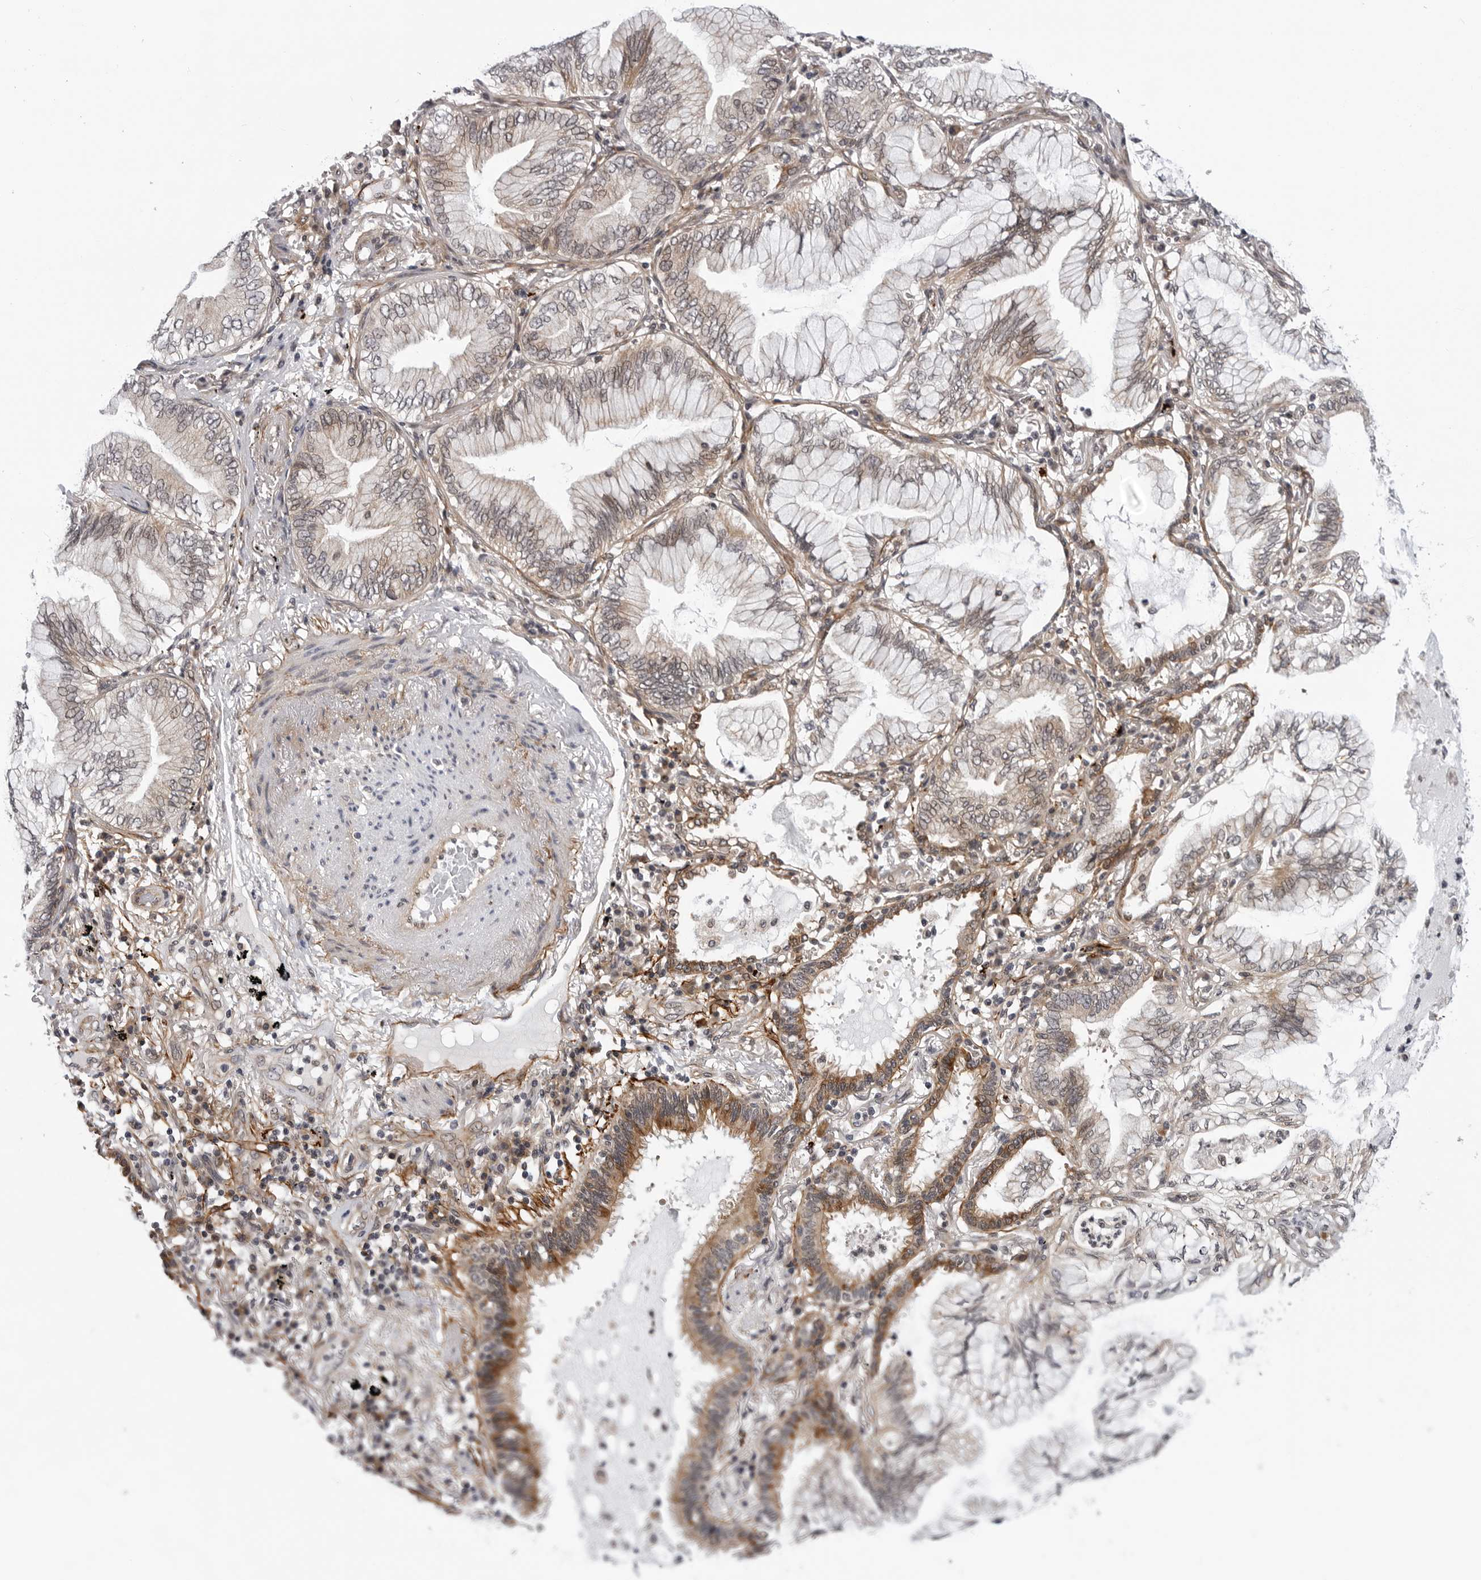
{"staining": {"intensity": "moderate", "quantity": "25%-75%", "location": "cytoplasmic/membranous,nuclear"}, "tissue": "lung cancer", "cell_type": "Tumor cells", "image_type": "cancer", "snomed": [{"axis": "morphology", "description": "Adenocarcinoma, NOS"}, {"axis": "topography", "description": "Lung"}], "caption": "The histopathology image displays a brown stain indicating the presence of a protein in the cytoplasmic/membranous and nuclear of tumor cells in lung adenocarcinoma. The staining was performed using DAB (3,3'-diaminobenzidine), with brown indicating positive protein expression. Nuclei are stained blue with hematoxylin.", "gene": "KIAA1614", "patient": {"sex": "female", "age": 70}}